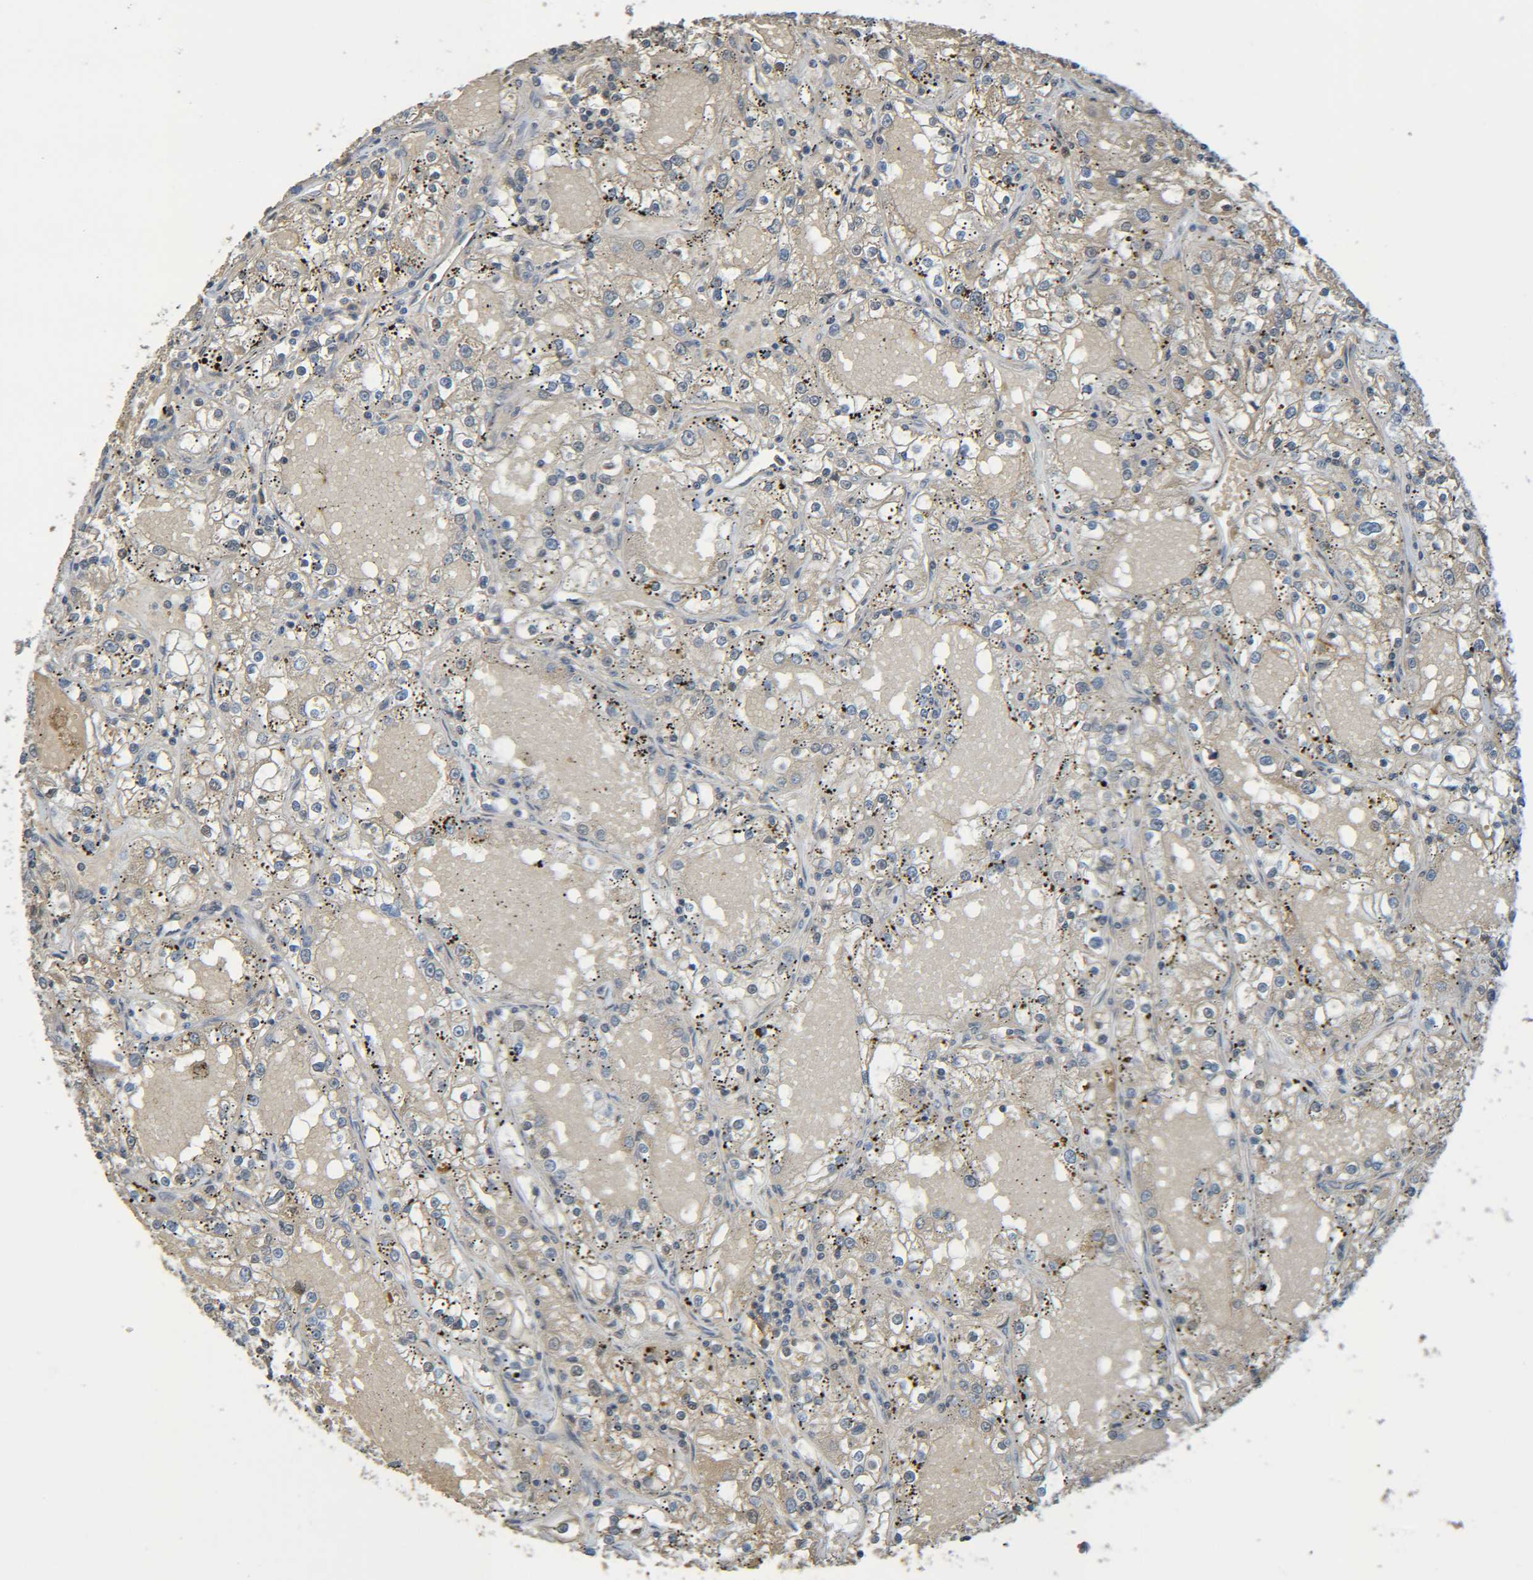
{"staining": {"intensity": "moderate", "quantity": ">75%", "location": "cytoplasmic/membranous"}, "tissue": "renal cancer", "cell_type": "Tumor cells", "image_type": "cancer", "snomed": [{"axis": "morphology", "description": "Adenocarcinoma, NOS"}, {"axis": "topography", "description": "Kidney"}], "caption": "Immunohistochemistry (IHC) of human renal cancer (adenocarcinoma) shows medium levels of moderate cytoplasmic/membranous positivity in approximately >75% of tumor cells. Immunohistochemistry (IHC) stains the protein of interest in brown and the nuclei are stained blue.", "gene": "C1QA", "patient": {"sex": "male", "age": 56}}